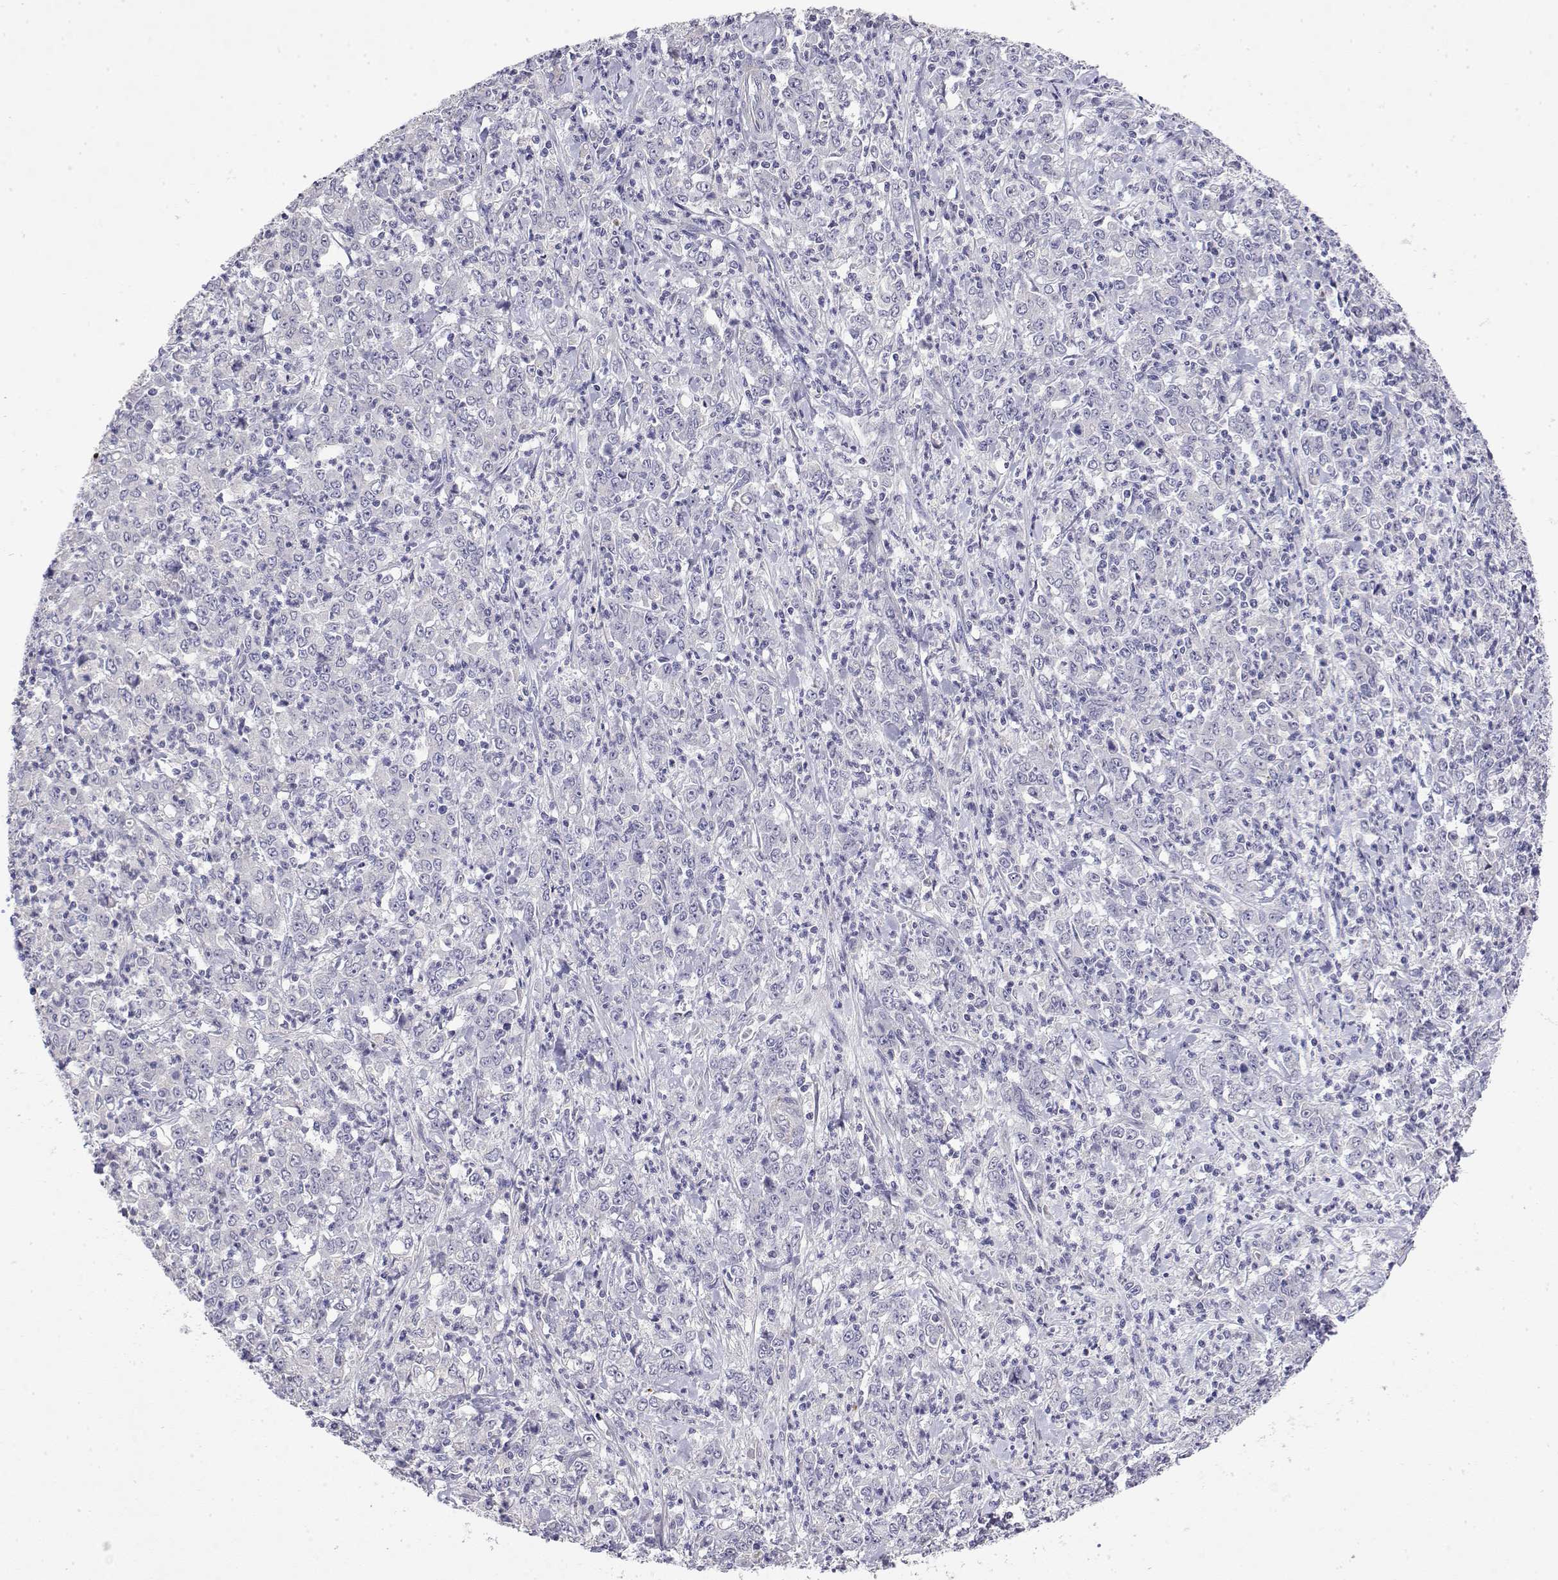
{"staining": {"intensity": "negative", "quantity": "none", "location": "none"}, "tissue": "stomach cancer", "cell_type": "Tumor cells", "image_type": "cancer", "snomed": [{"axis": "morphology", "description": "Adenocarcinoma, NOS"}, {"axis": "topography", "description": "Stomach, lower"}], "caption": "Protein analysis of stomach adenocarcinoma demonstrates no significant positivity in tumor cells.", "gene": "GGACT", "patient": {"sex": "female", "age": 71}}